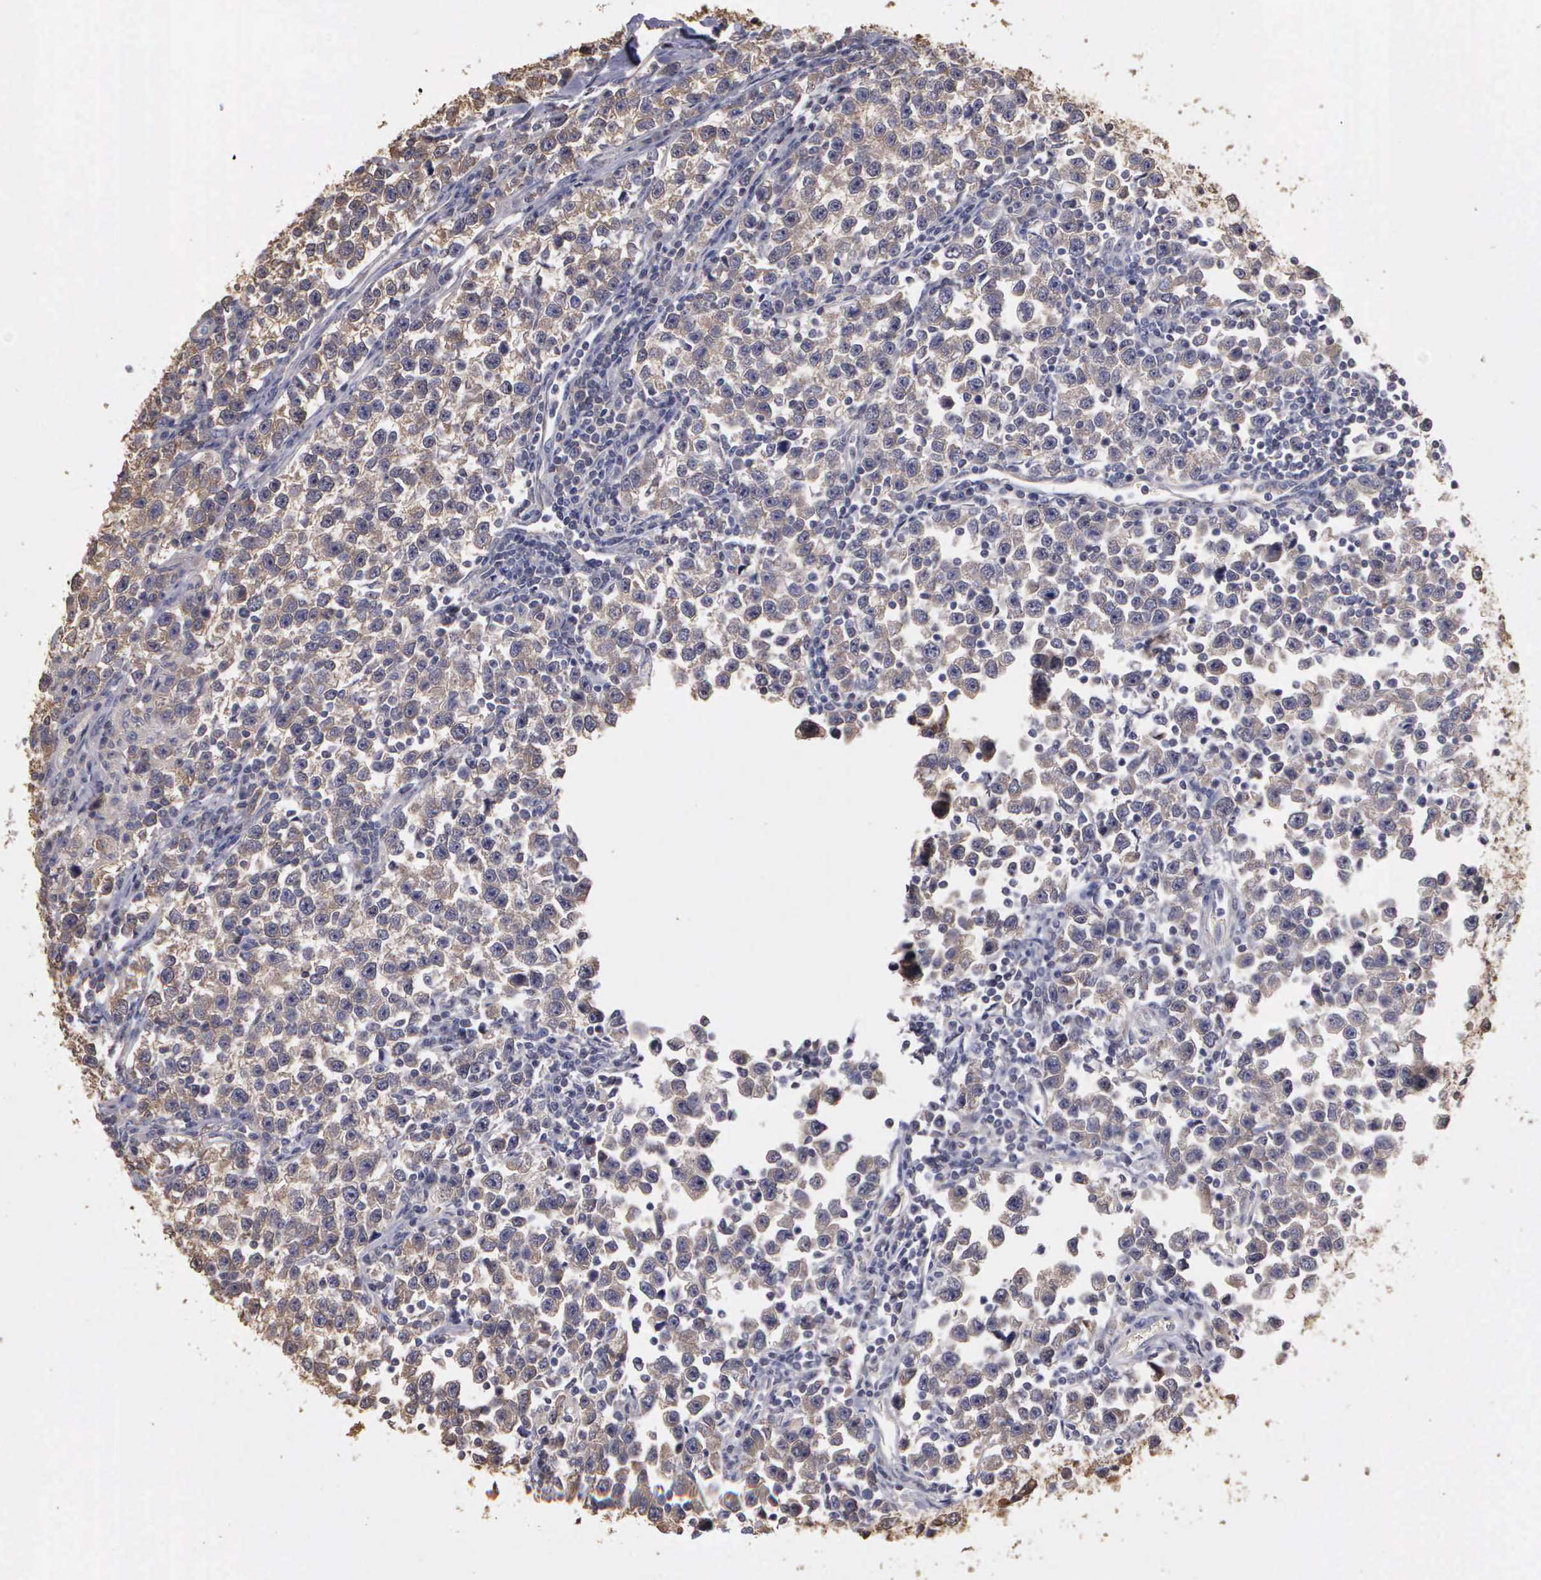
{"staining": {"intensity": "weak", "quantity": "25%-75%", "location": "cytoplasmic/membranous"}, "tissue": "testis cancer", "cell_type": "Tumor cells", "image_type": "cancer", "snomed": [{"axis": "morphology", "description": "Seminoma, NOS"}, {"axis": "topography", "description": "Testis"}], "caption": "Immunohistochemistry (IHC) of human testis cancer (seminoma) shows low levels of weak cytoplasmic/membranous expression in about 25%-75% of tumor cells.", "gene": "ENO3", "patient": {"sex": "male", "age": 43}}